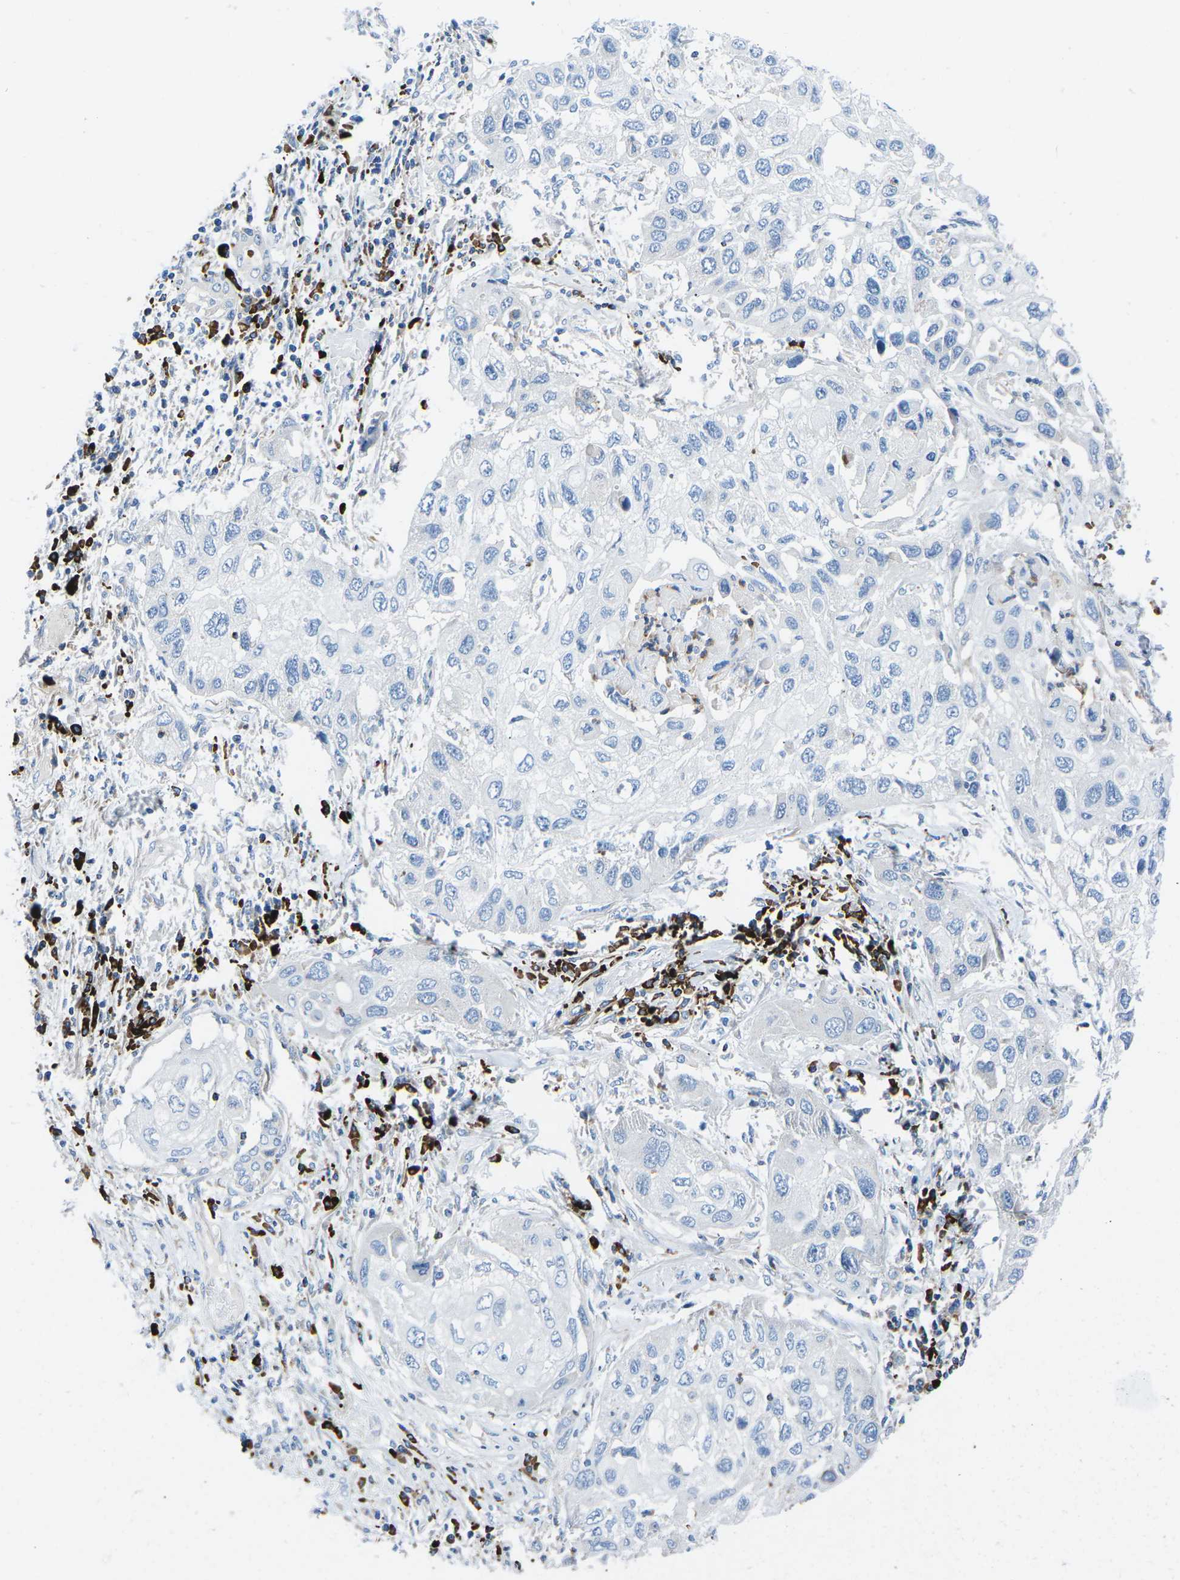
{"staining": {"intensity": "negative", "quantity": "none", "location": "none"}, "tissue": "lung cancer", "cell_type": "Tumor cells", "image_type": "cancer", "snomed": [{"axis": "morphology", "description": "Squamous cell carcinoma, NOS"}, {"axis": "topography", "description": "Lung"}], "caption": "Histopathology image shows no significant protein positivity in tumor cells of squamous cell carcinoma (lung). The staining was performed using DAB to visualize the protein expression in brown, while the nuclei were stained in blue with hematoxylin (Magnification: 20x).", "gene": "MC4R", "patient": {"sex": "male", "age": 71}}